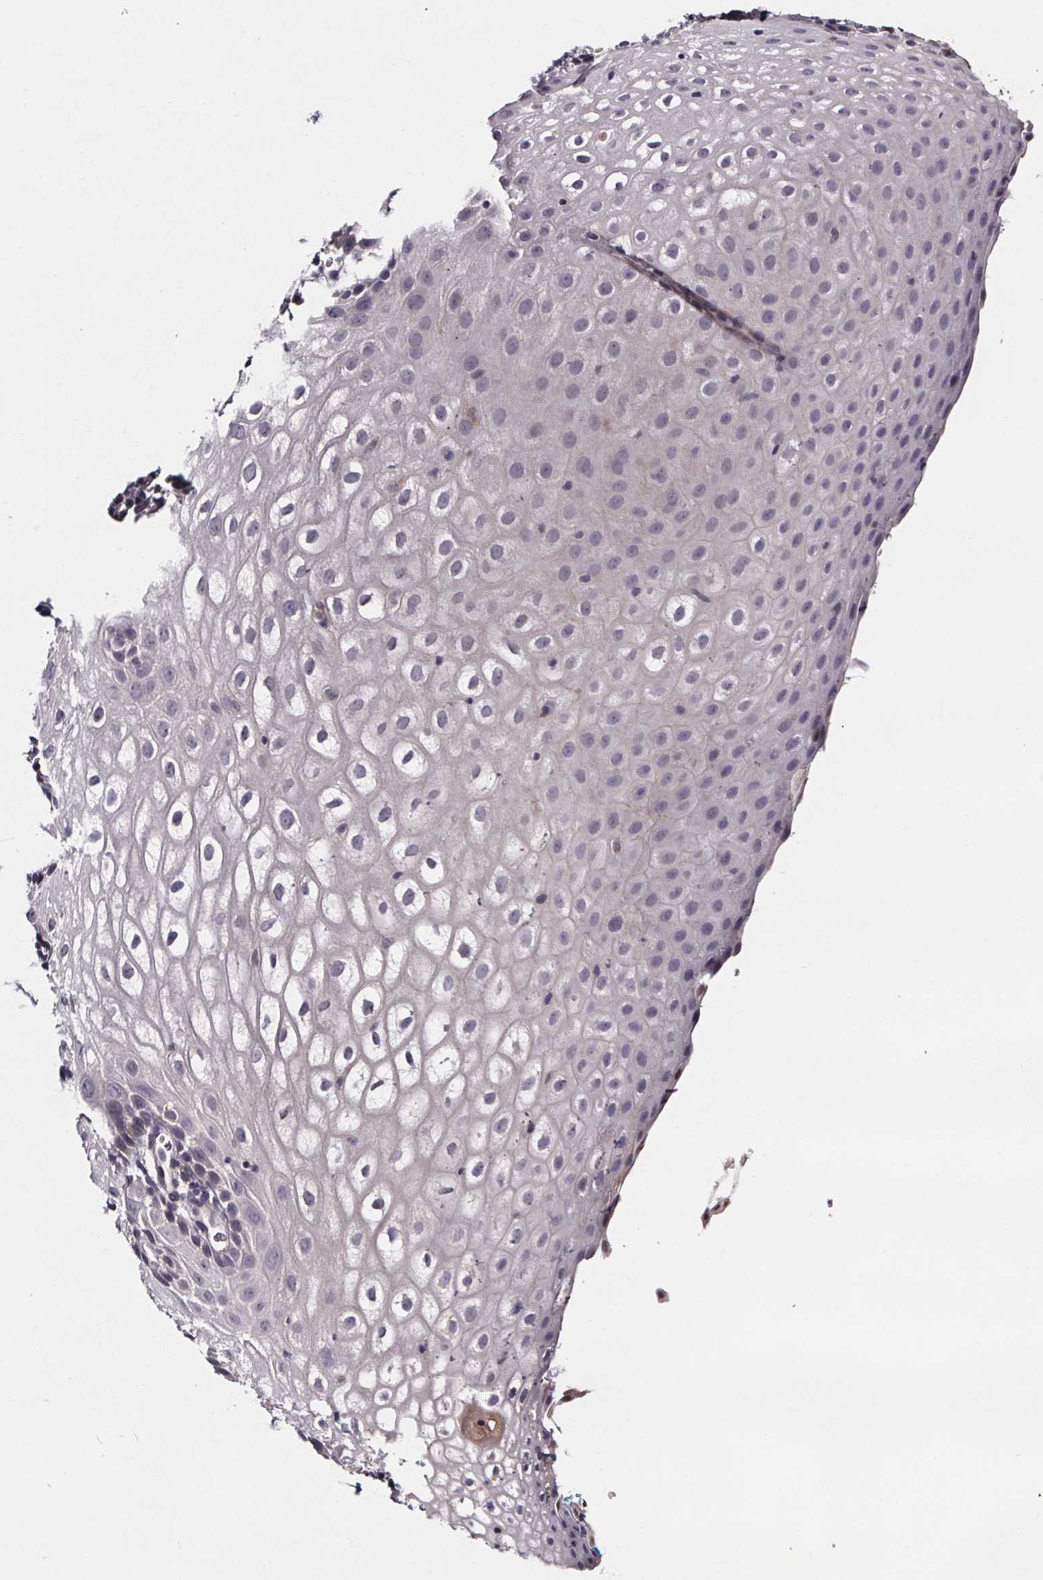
{"staining": {"intensity": "negative", "quantity": "none", "location": "none"}, "tissue": "vagina", "cell_type": "Squamous epithelial cells", "image_type": "normal", "snomed": [{"axis": "morphology", "description": "Normal tissue, NOS"}, {"axis": "morphology", "description": "Adenocarcinoma, NOS"}, {"axis": "topography", "description": "Rectum"}, {"axis": "topography", "description": "Vagina"}, {"axis": "topography", "description": "Peripheral nerve tissue"}], "caption": "Benign vagina was stained to show a protein in brown. There is no significant staining in squamous epithelial cells.", "gene": "NPHP4", "patient": {"sex": "female", "age": 71}}